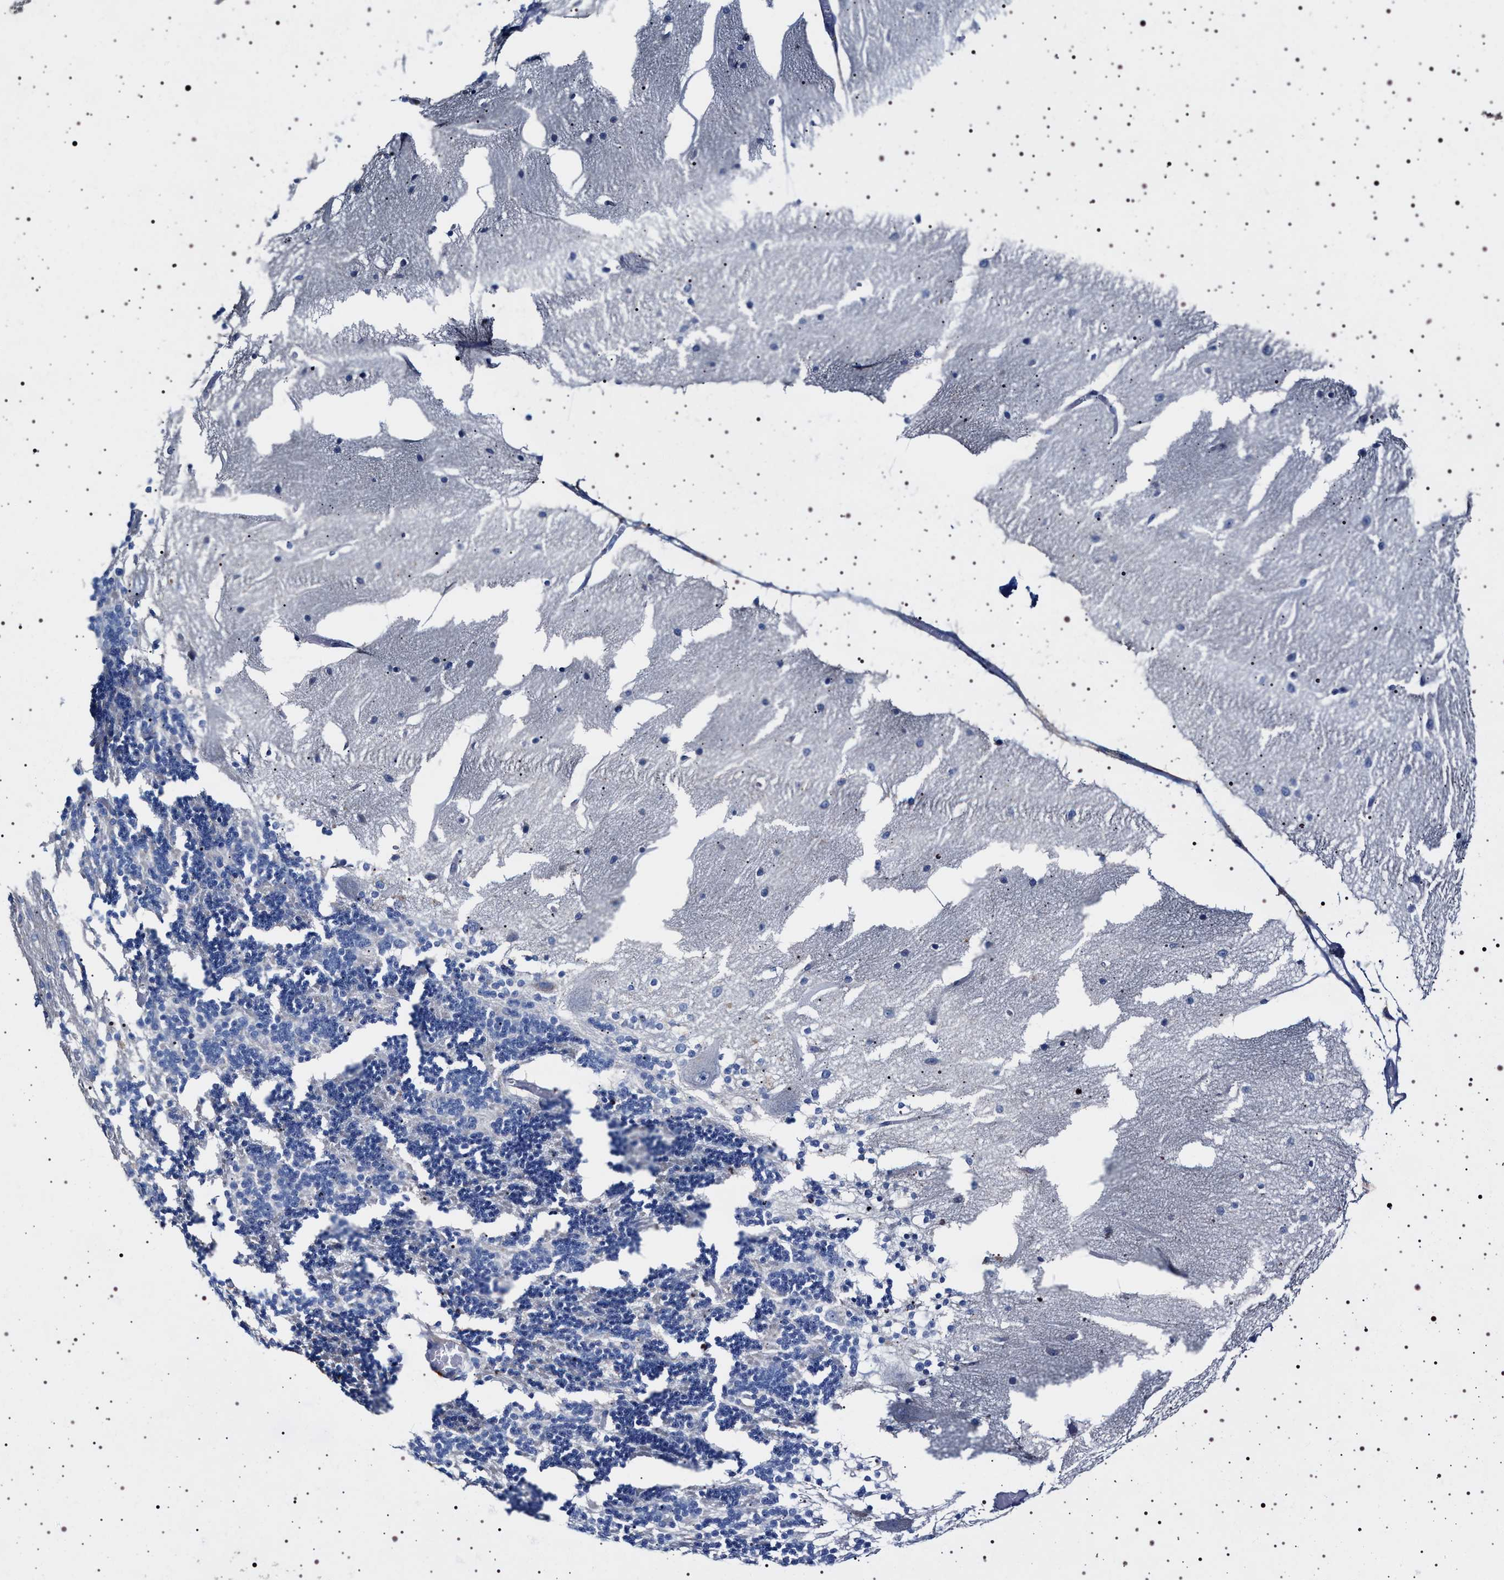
{"staining": {"intensity": "negative", "quantity": "none", "location": "none"}, "tissue": "cerebellum", "cell_type": "Cells in granular layer", "image_type": "normal", "snomed": [{"axis": "morphology", "description": "Normal tissue, NOS"}, {"axis": "topography", "description": "Cerebellum"}], "caption": "Immunohistochemical staining of benign cerebellum shows no significant positivity in cells in granular layer. Brightfield microscopy of immunohistochemistry (IHC) stained with DAB (3,3'-diaminobenzidine) (brown) and hematoxylin (blue), captured at high magnification.", "gene": "NAALADL2", "patient": {"sex": "female", "age": 54}}